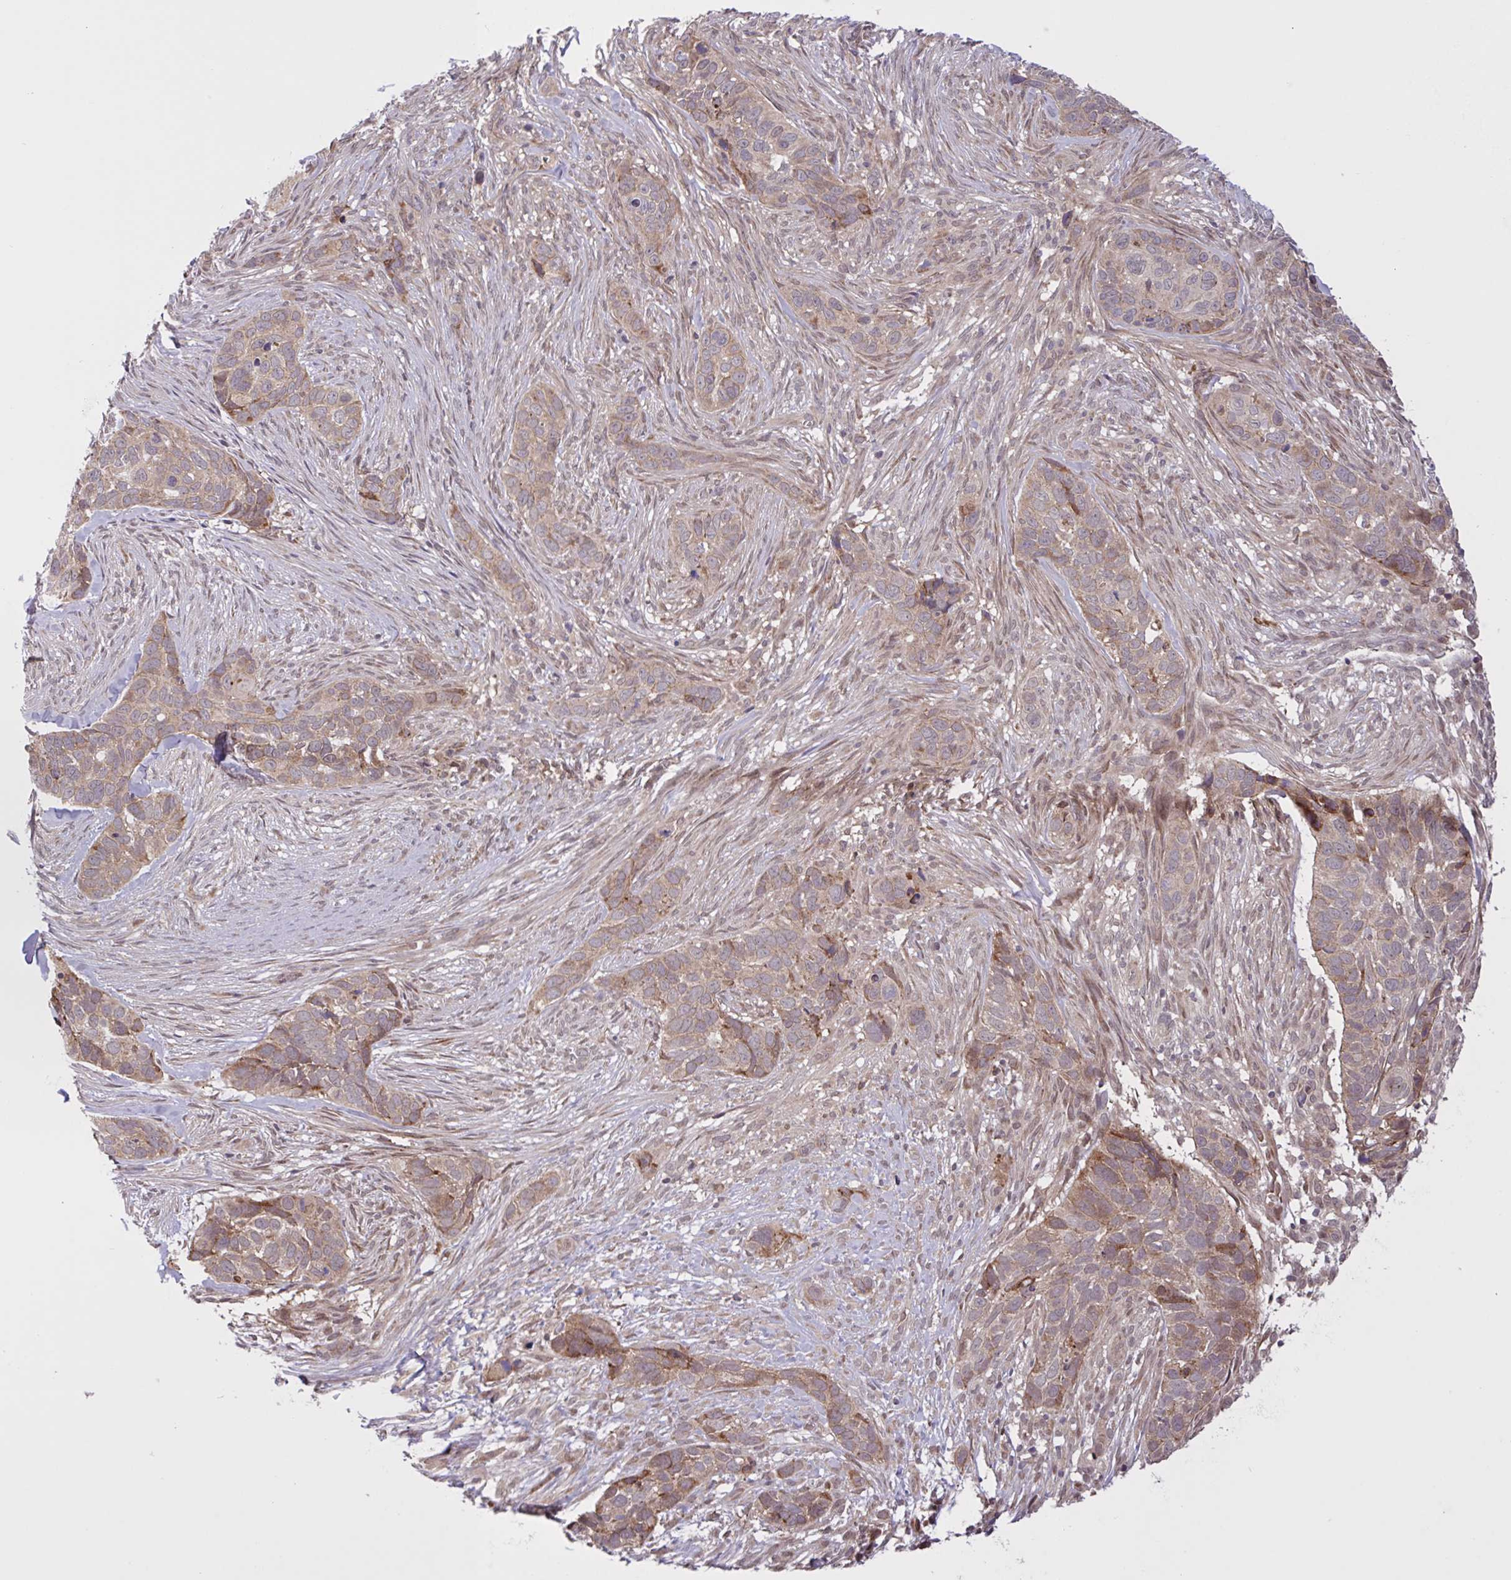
{"staining": {"intensity": "weak", "quantity": ">75%", "location": "cytoplasmic/membranous"}, "tissue": "skin cancer", "cell_type": "Tumor cells", "image_type": "cancer", "snomed": [{"axis": "morphology", "description": "Basal cell carcinoma"}, {"axis": "topography", "description": "Skin"}], "caption": "The micrograph displays staining of skin cancer (basal cell carcinoma), revealing weak cytoplasmic/membranous protein expression (brown color) within tumor cells. (IHC, brightfield microscopy, high magnification).", "gene": "INTS10", "patient": {"sex": "female", "age": 82}}